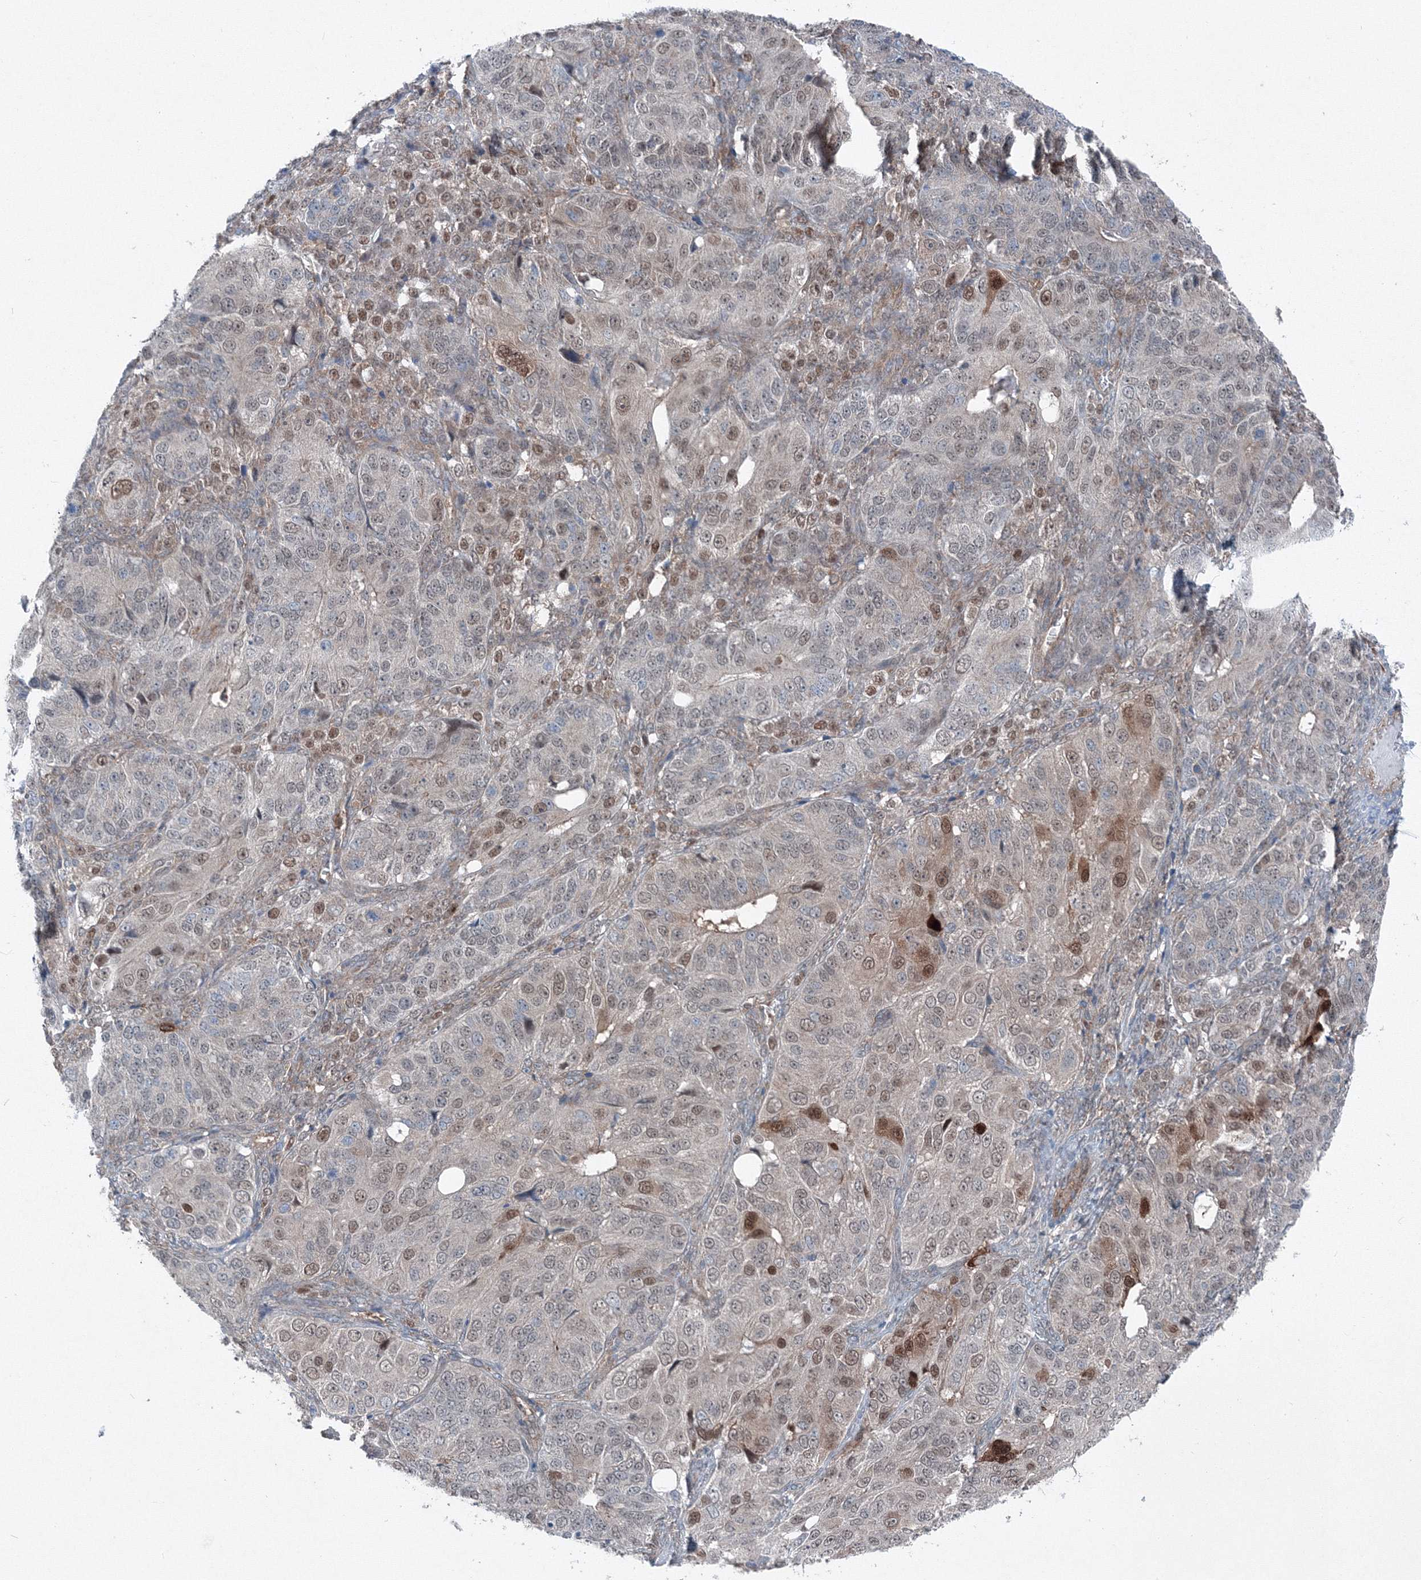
{"staining": {"intensity": "moderate", "quantity": "25%-75%", "location": "nuclear"}, "tissue": "ovarian cancer", "cell_type": "Tumor cells", "image_type": "cancer", "snomed": [{"axis": "morphology", "description": "Carcinoma, endometroid"}, {"axis": "topography", "description": "Ovary"}], "caption": "An image showing moderate nuclear positivity in approximately 25%-75% of tumor cells in endometroid carcinoma (ovarian), as visualized by brown immunohistochemical staining.", "gene": "TPRKB", "patient": {"sex": "female", "age": 51}}